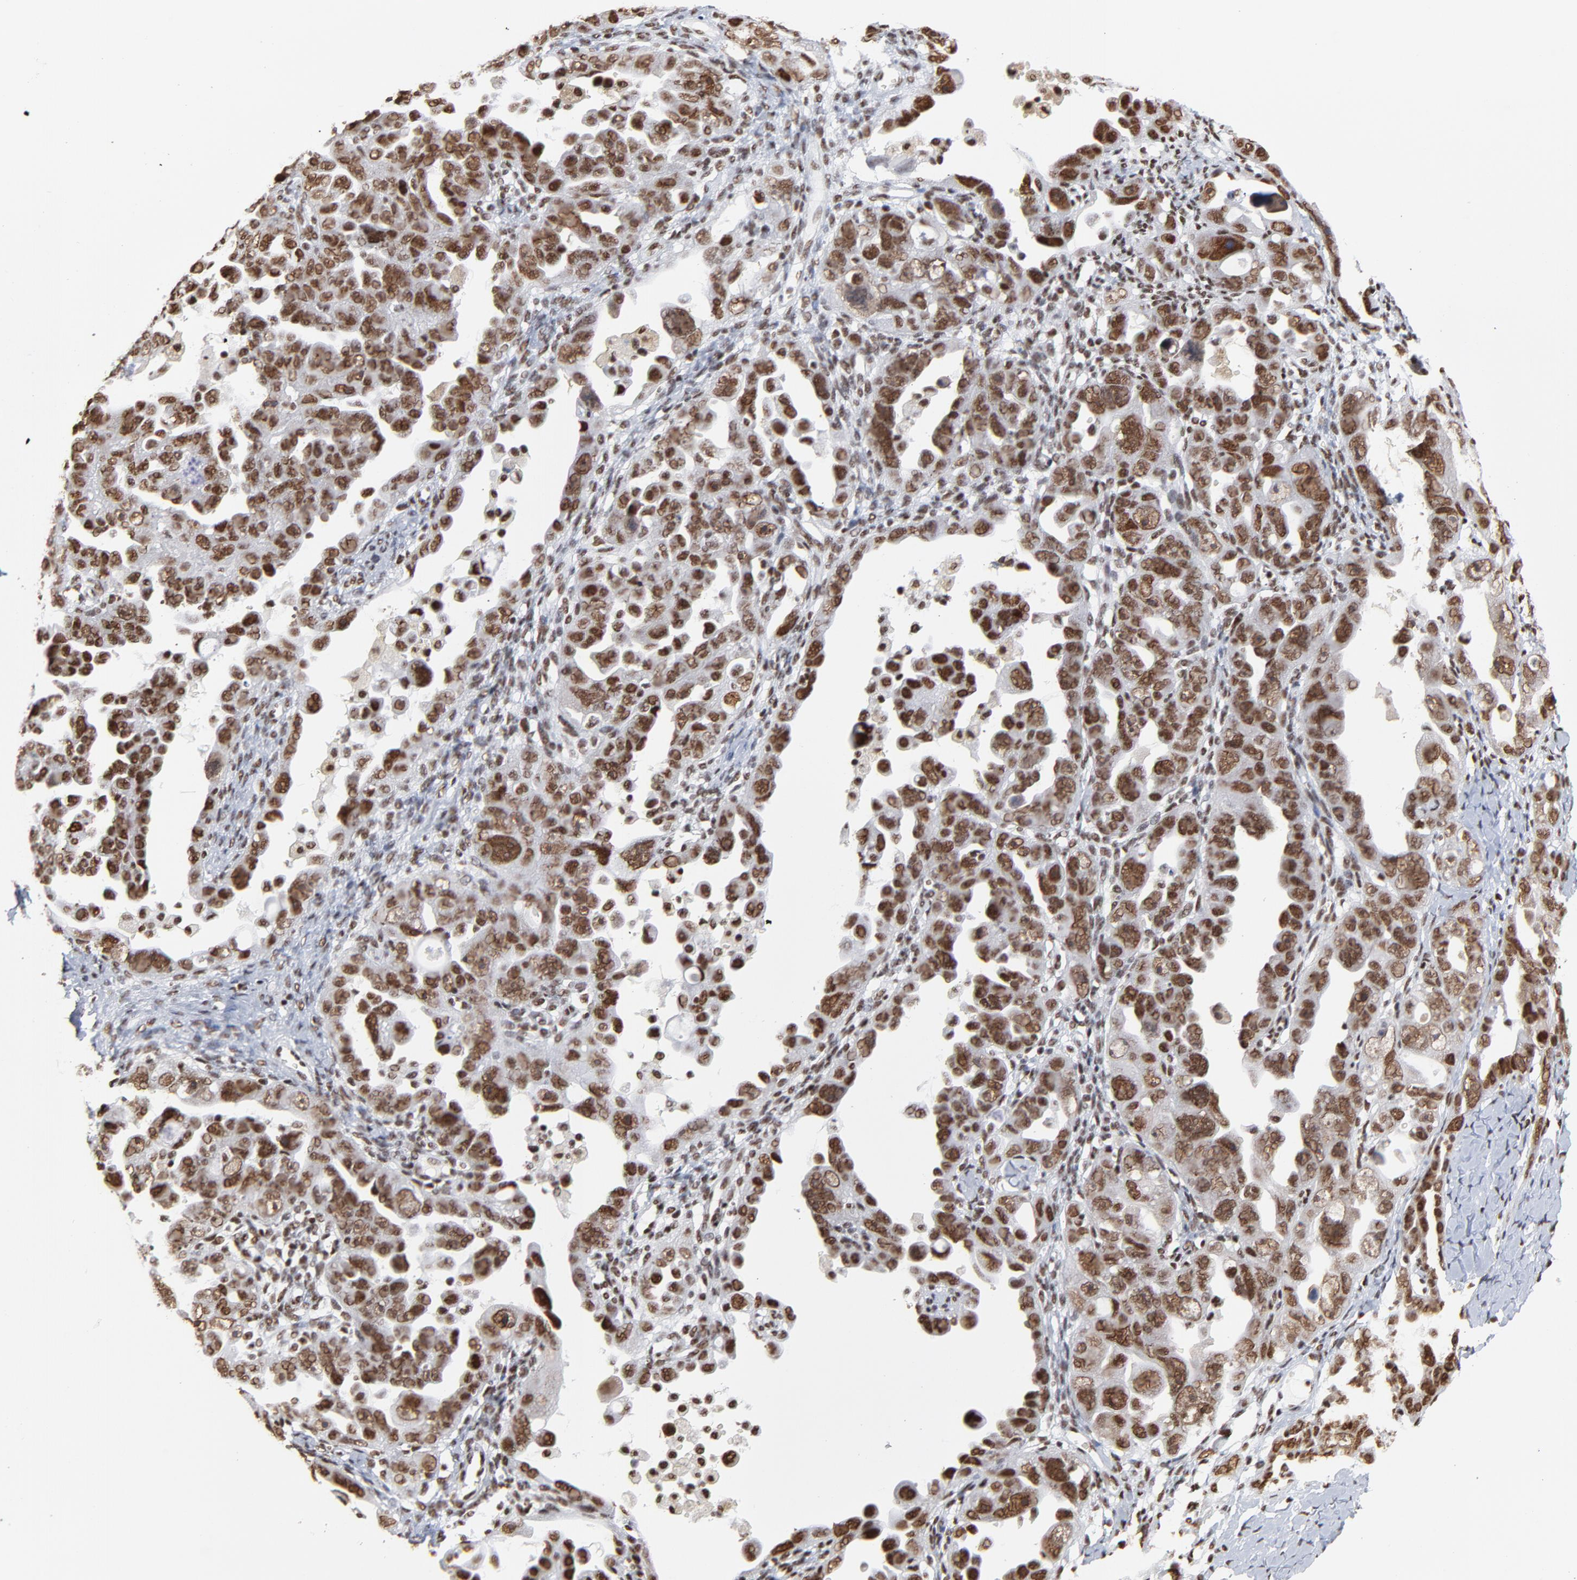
{"staining": {"intensity": "strong", "quantity": ">75%", "location": "nuclear"}, "tissue": "ovarian cancer", "cell_type": "Tumor cells", "image_type": "cancer", "snomed": [{"axis": "morphology", "description": "Cystadenocarcinoma, serous, NOS"}, {"axis": "topography", "description": "Ovary"}], "caption": "High-power microscopy captured an immunohistochemistry micrograph of ovarian cancer (serous cystadenocarcinoma), revealing strong nuclear staining in approximately >75% of tumor cells.", "gene": "CREB1", "patient": {"sex": "female", "age": 66}}